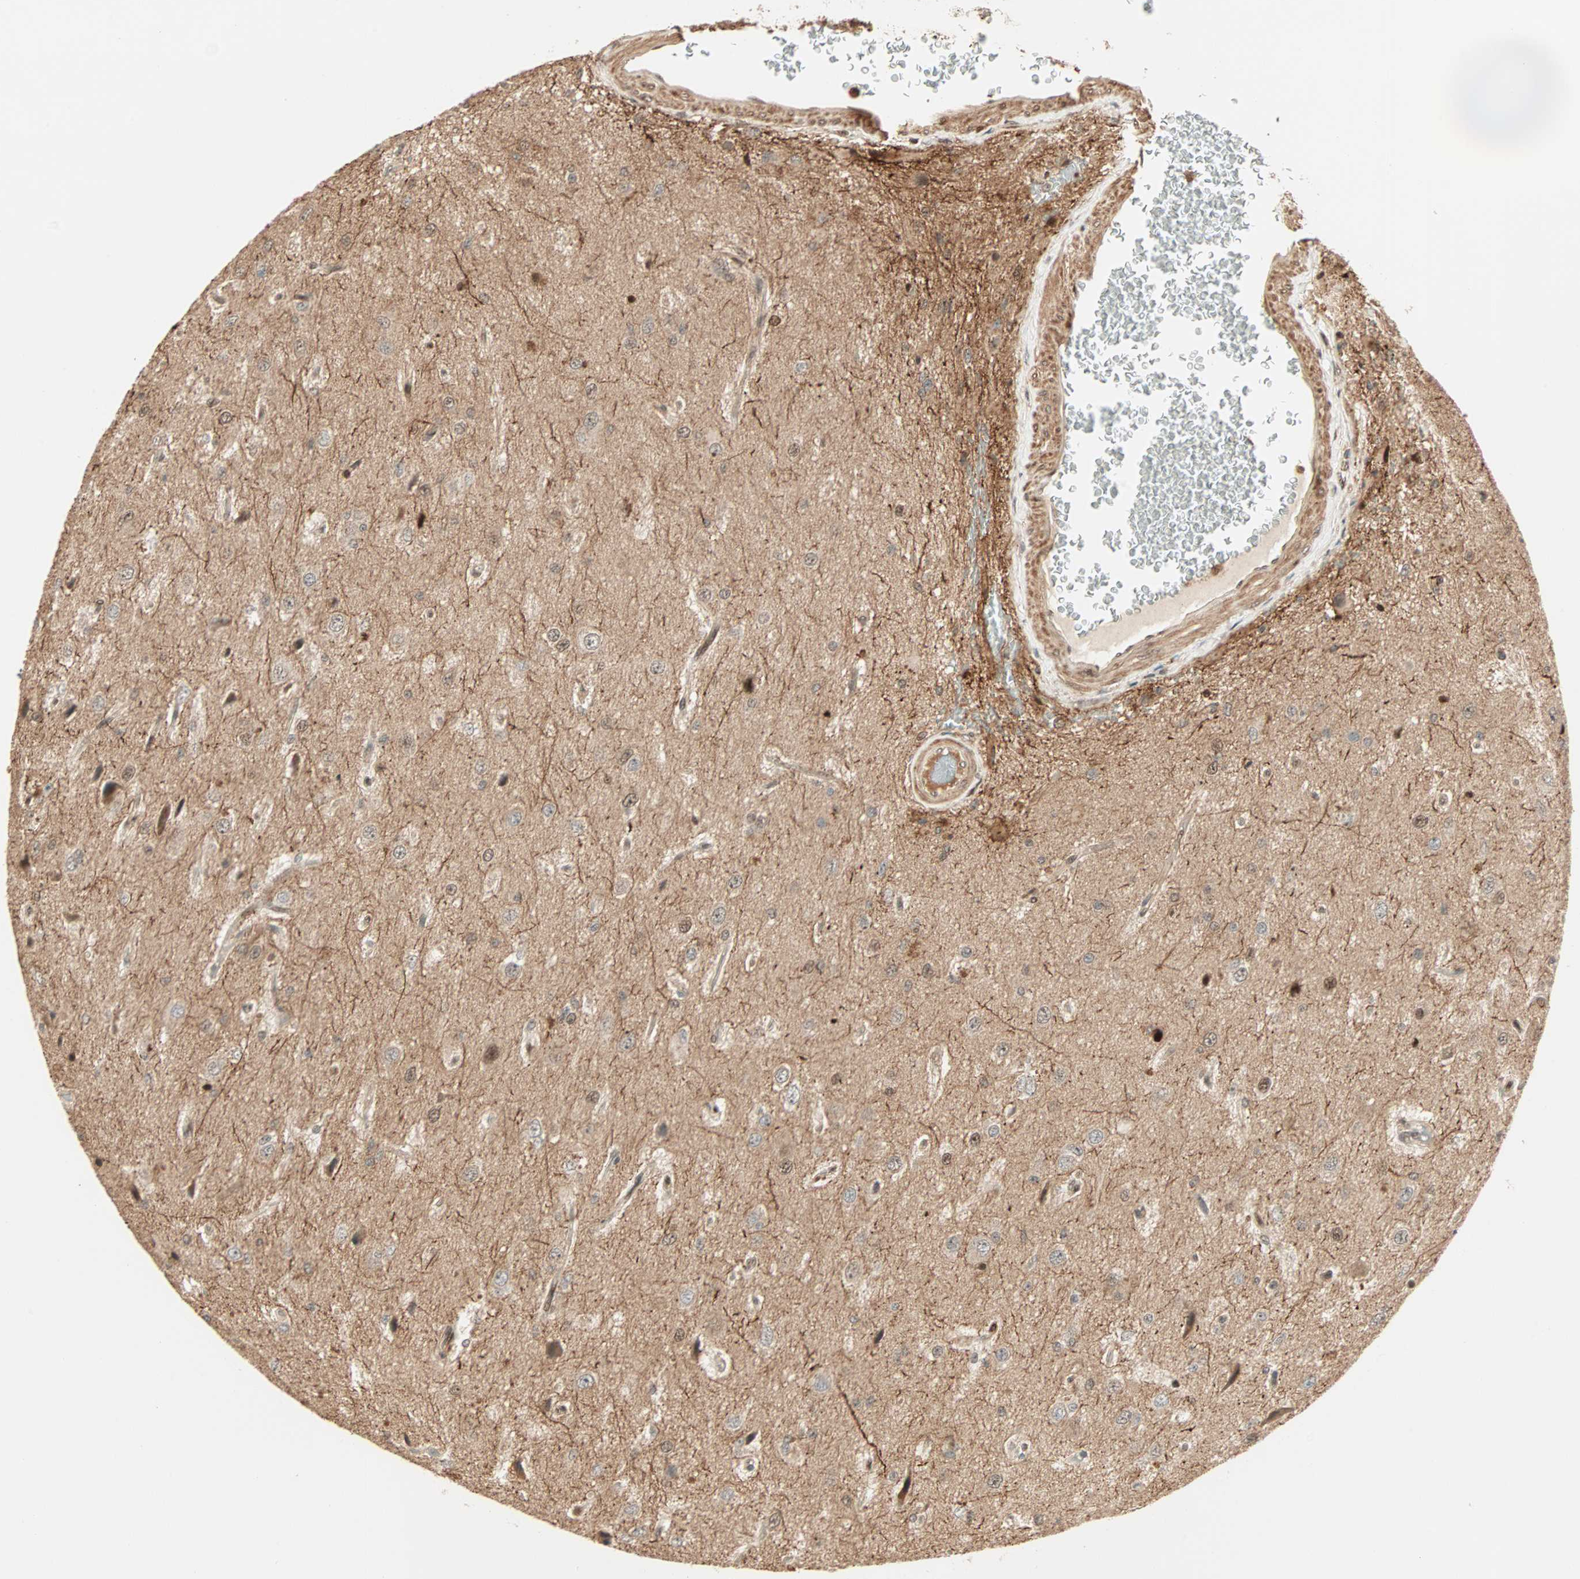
{"staining": {"intensity": "moderate", "quantity": ">75%", "location": "cytoplasmic/membranous,nuclear"}, "tissue": "glioma", "cell_type": "Tumor cells", "image_type": "cancer", "snomed": [{"axis": "morphology", "description": "Glioma, malignant, High grade"}, {"axis": "topography", "description": "pancreas cauda"}], "caption": "Protein analysis of malignant glioma (high-grade) tissue displays moderate cytoplasmic/membranous and nuclear staining in approximately >75% of tumor cells.", "gene": "ZBED9", "patient": {"sex": "male", "age": 60}}